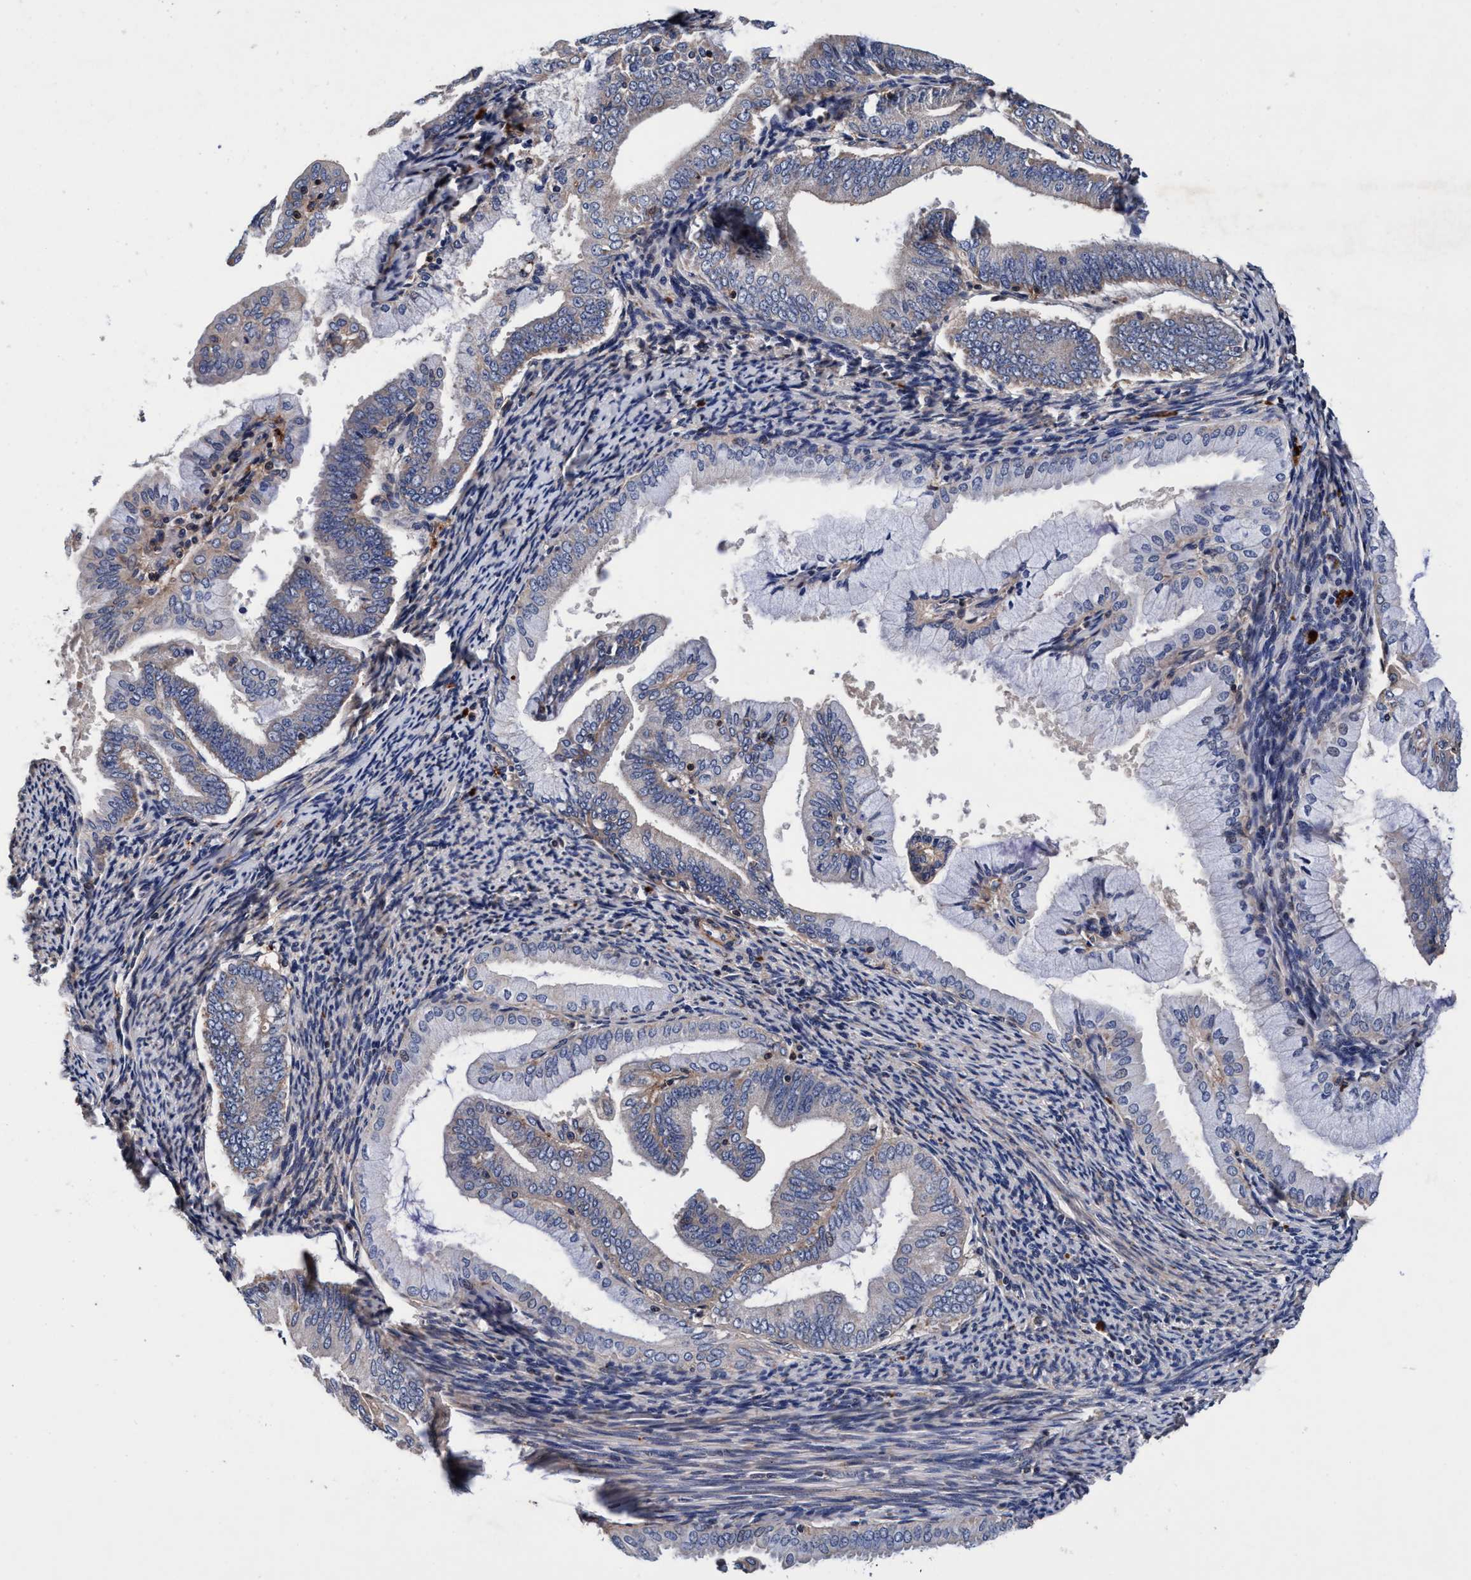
{"staining": {"intensity": "negative", "quantity": "none", "location": "none"}, "tissue": "endometrial cancer", "cell_type": "Tumor cells", "image_type": "cancer", "snomed": [{"axis": "morphology", "description": "Adenocarcinoma, NOS"}, {"axis": "topography", "description": "Endometrium"}], "caption": "Immunohistochemical staining of human endometrial cancer exhibits no significant positivity in tumor cells.", "gene": "RNF208", "patient": {"sex": "female", "age": 63}}